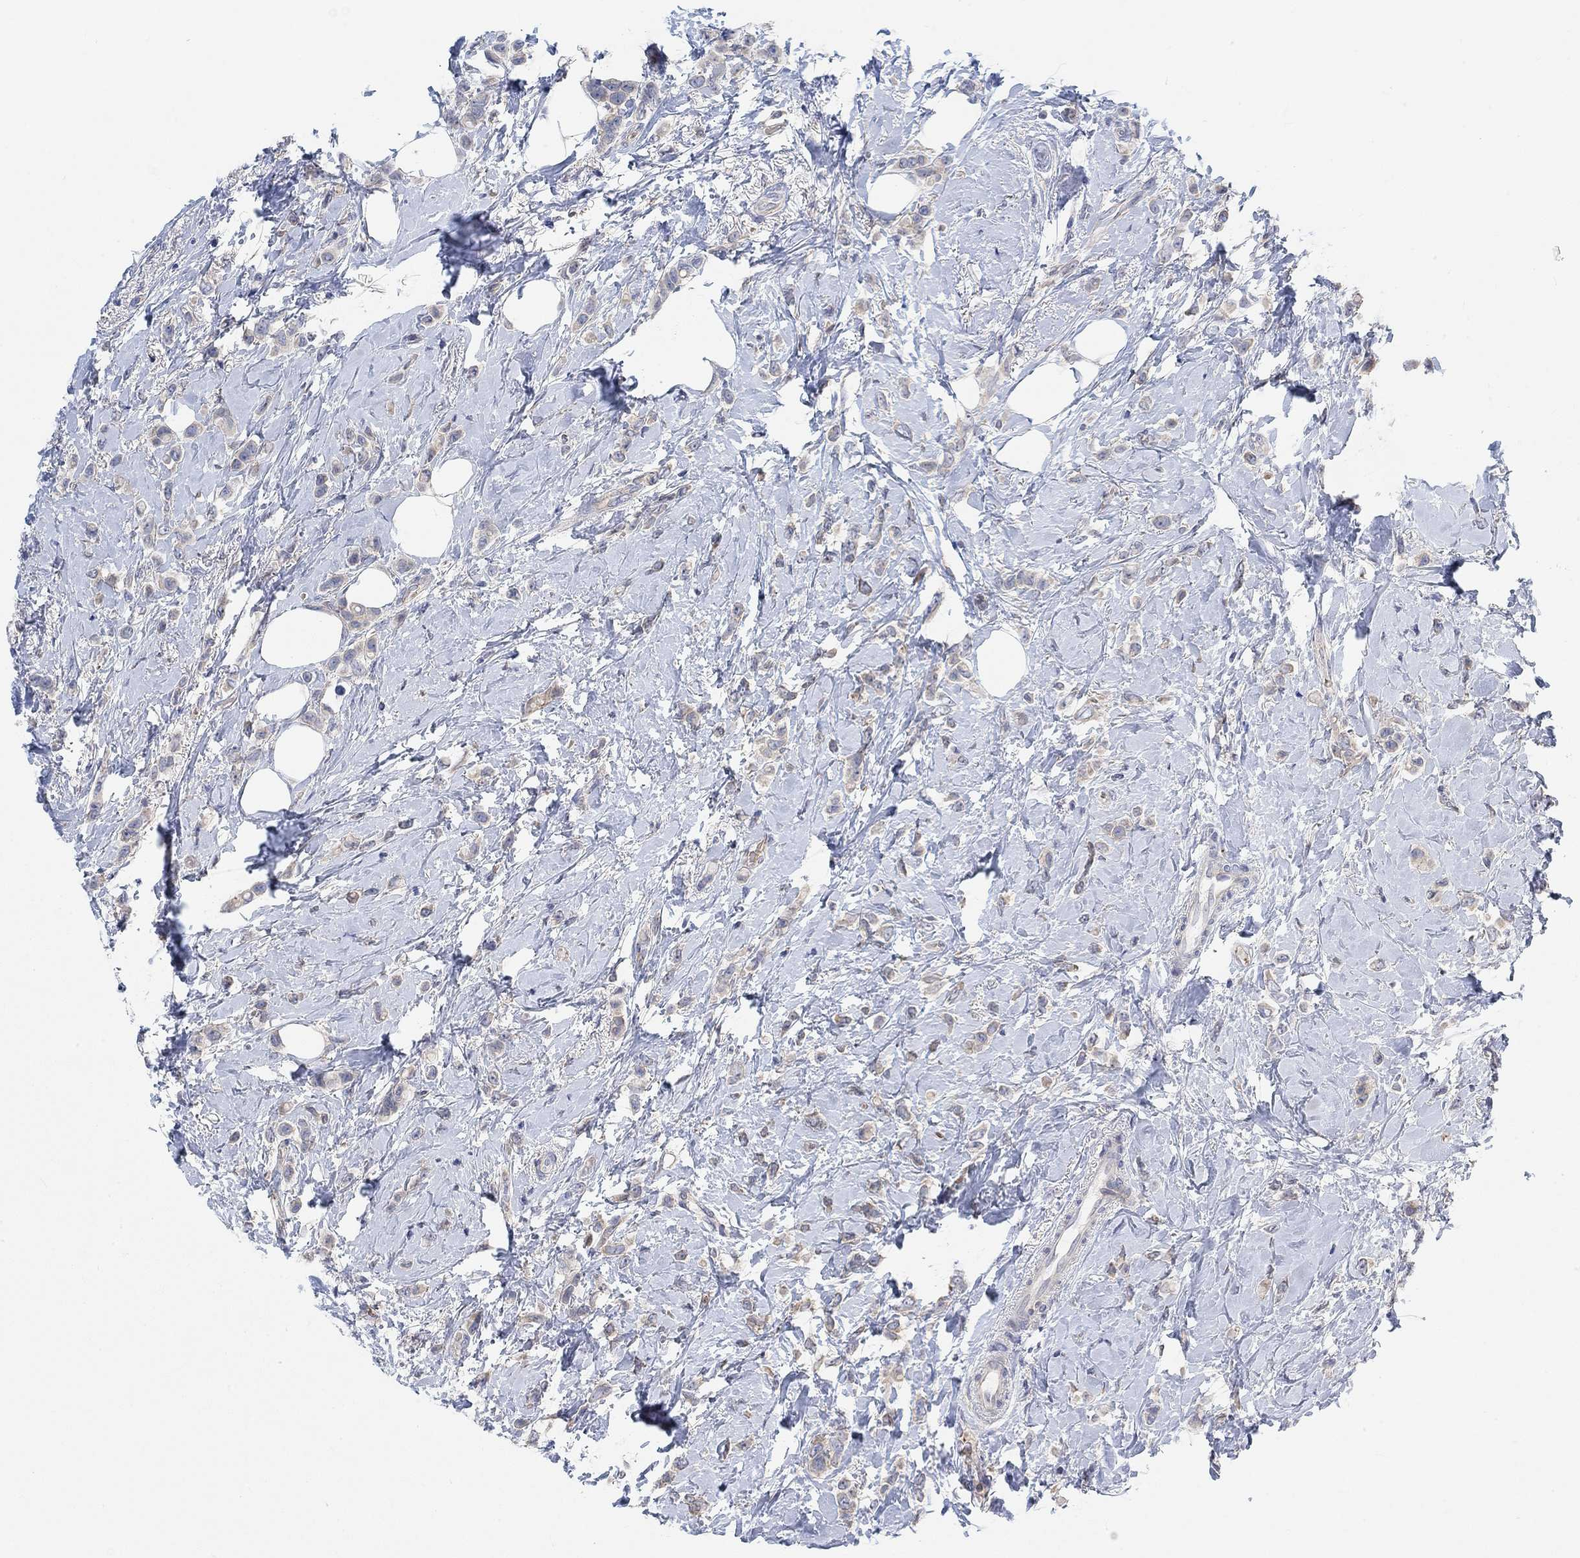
{"staining": {"intensity": "weak", "quantity": "<25%", "location": "cytoplasmic/membranous"}, "tissue": "breast cancer", "cell_type": "Tumor cells", "image_type": "cancer", "snomed": [{"axis": "morphology", "description": "Lobular carcinoma"}, {"axis": "topography", "description": "Breast"}], "caption": "Immunohistochemical staining of lobular carcinoma (breast) displays no significant expression in tumor cells.", "gene": "PMFBP1", "patient": {"sex": "female", "age": 66}}